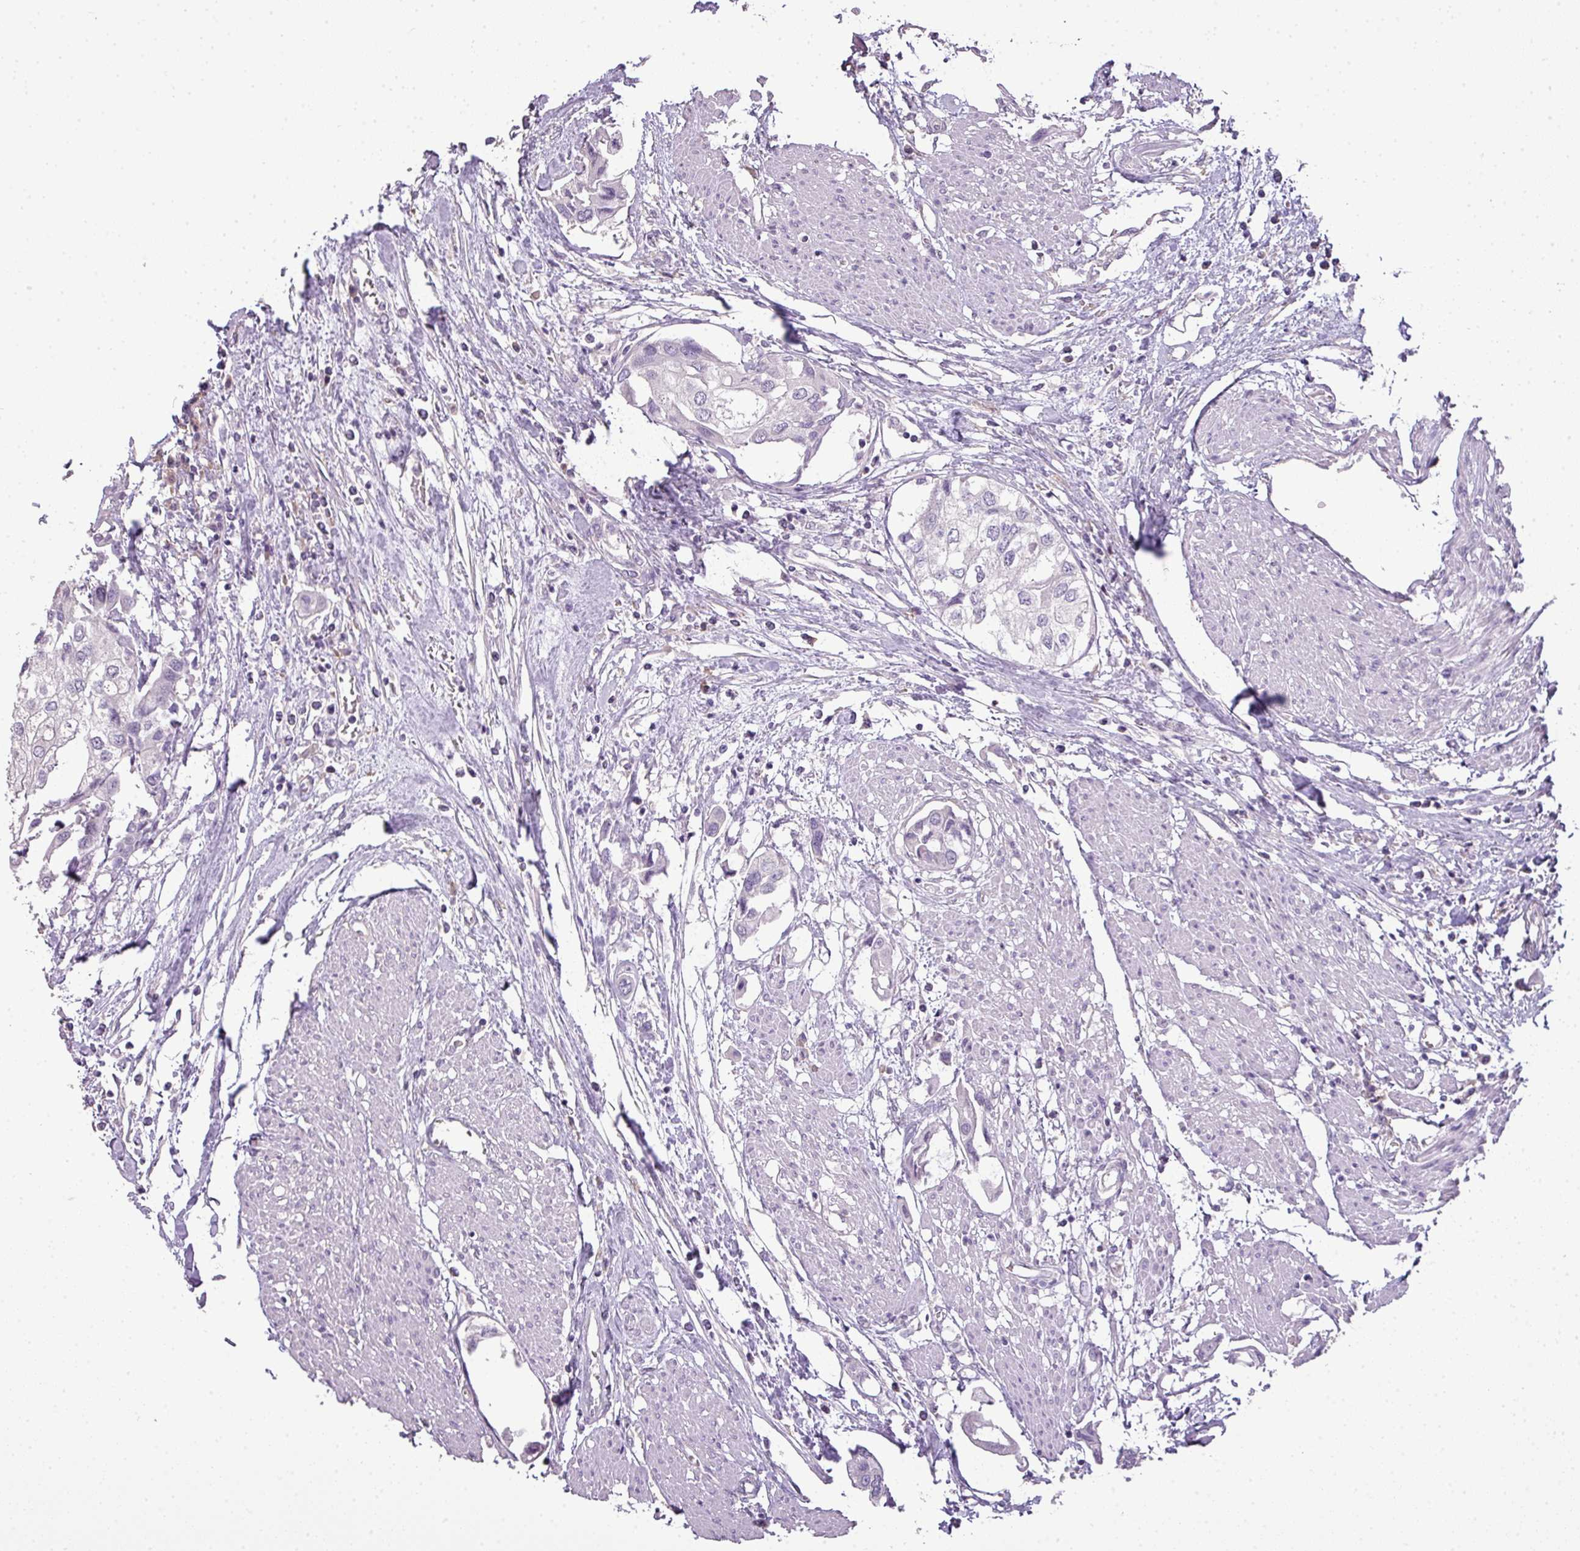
{"staining": {"intensity": "negative", "quantity": "none", "location": "none"}, "tissue": "urothelial cancer", "cell_type": "Tumor cells", "image_type": "cancer", "snomed": [{"axis": "morphology", "description": "Urothelial carcinoma, High grade"}, {"axis": "topography", "description": "Urinary bladder"}], "caption": "This is a histopathology image of immunohistochemistry (IHC) staining of urothelial carcinoma (high-grade), which shows no staining in tumor cells. (Stains: DAB immunohistochemistry with hematoxylin counter stain, Microscopy: brightfield microscopy at high magnification).", "gene": "LY9", "patient": {"sex": "male", "age": 64}}